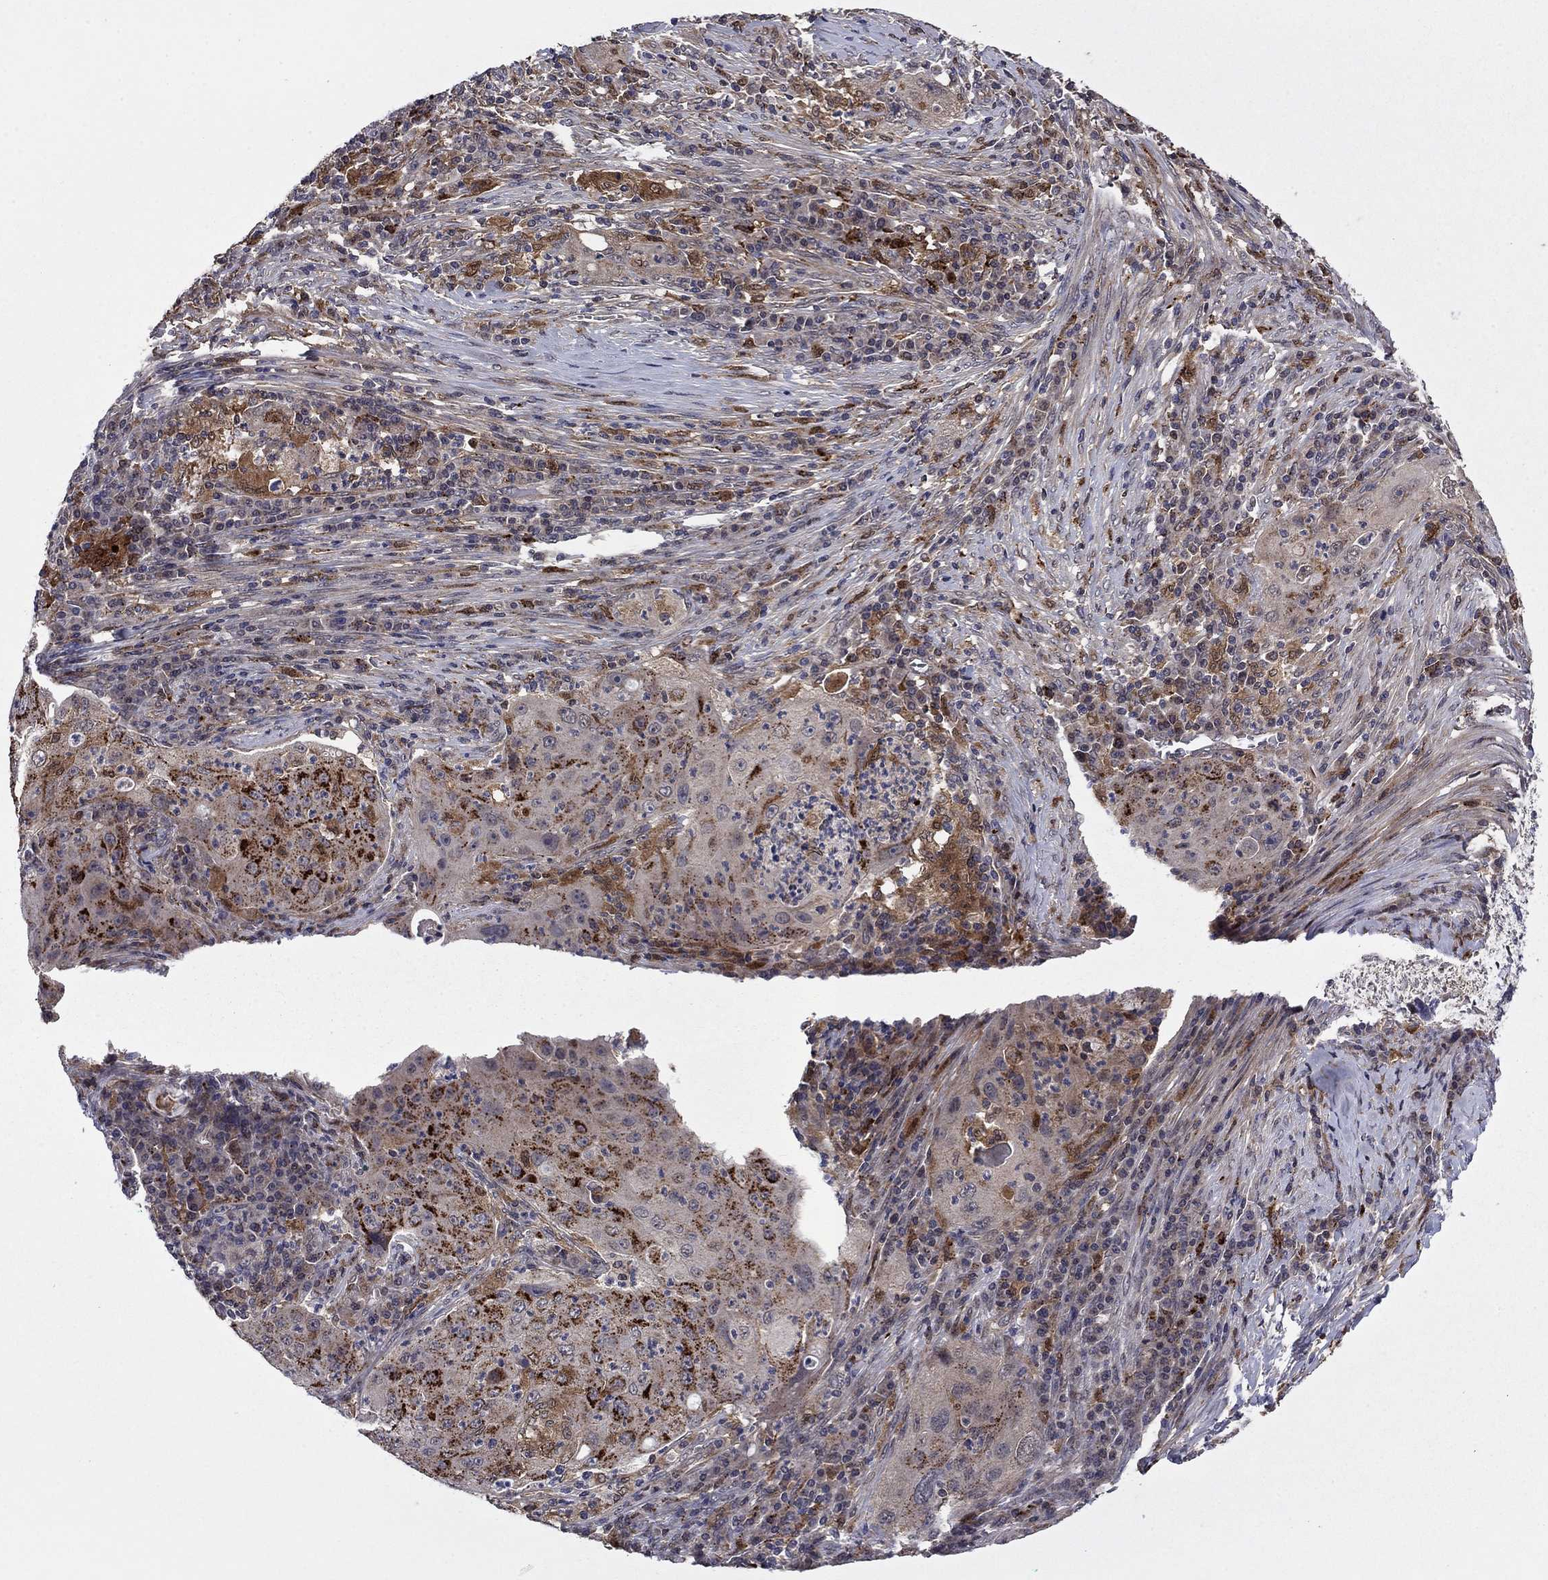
{"staining": {"intensity": "strong", "quantity": "<25%", "location": "cytoplasmic/membranous"}, "tissue": "lung cancer", "cell_type": "Tumor cells", "image_type": "cancer", "snomed": [{"axis": "morphology", "description": "Squamous cell carcinoma, NOS"}, {"axis": "topography", "description": "Lung"}], "caption": "The immunohistochemical stain highlights strong cytoplasmic/membranous expression in tumor cells of lung squamous cell carcinoma tissue.", "gene": "TPMT", "patient": {"sex": "female", "age": 59}}